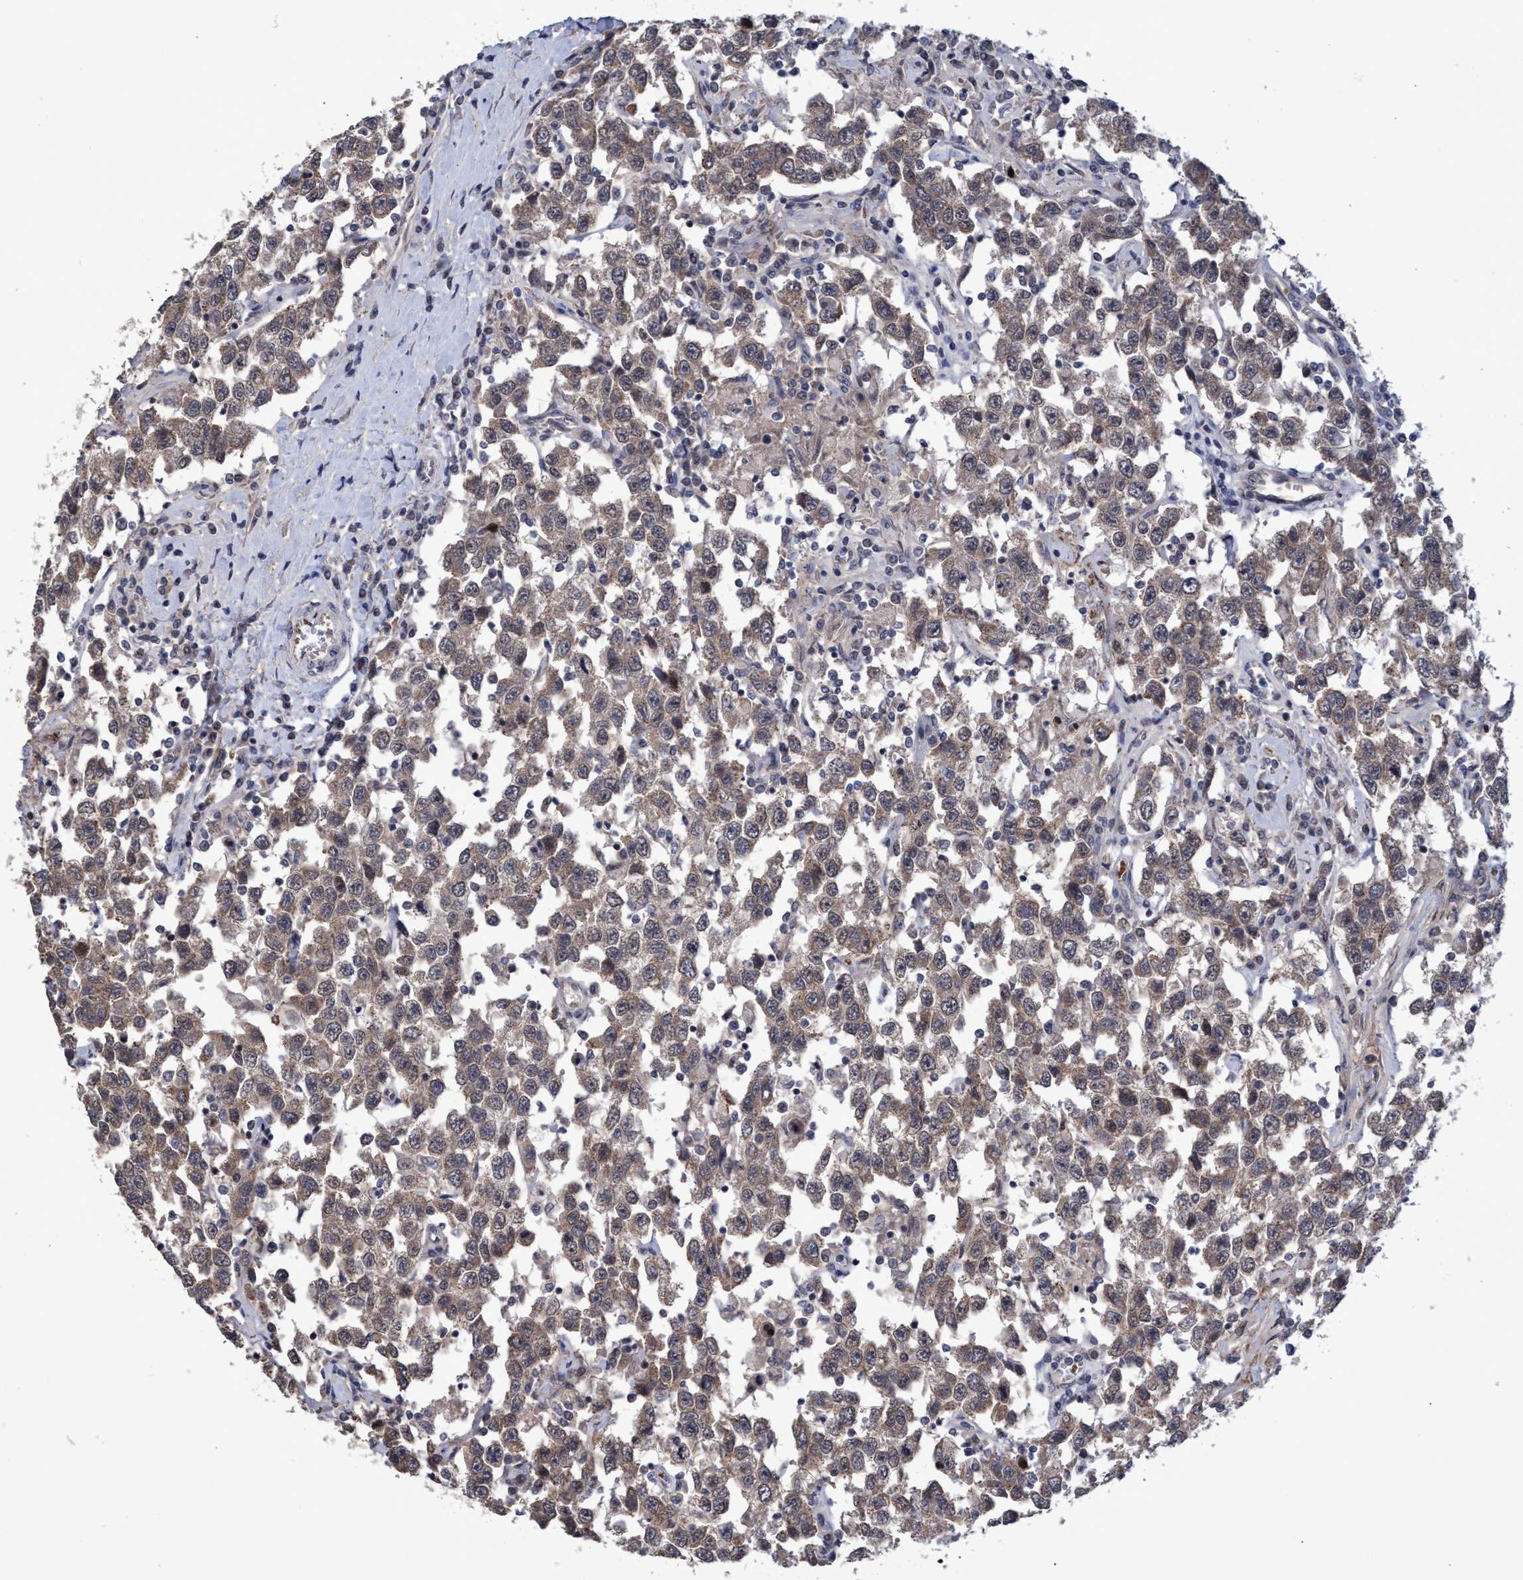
{"staining": {"intensity": "weak", "quantity": ">75%", "location": "cytoplasmic/membranous"}, "tissue": "testis cancer", "cell_type": "Tumor cells", "image_type": "cancer", "snomed": [{"axis": "morphology", "description": "Seminoma, NOS"}, {"axis": "topography", "description": "Testis"}], "caption": "Tumor cells reveal weak cytoplasmic/membranous positivity in approximately >75% of cells in testis cancer (seminoma).", "gene": "ZNF750", "patient": {"sex": "male", "age": 41}}